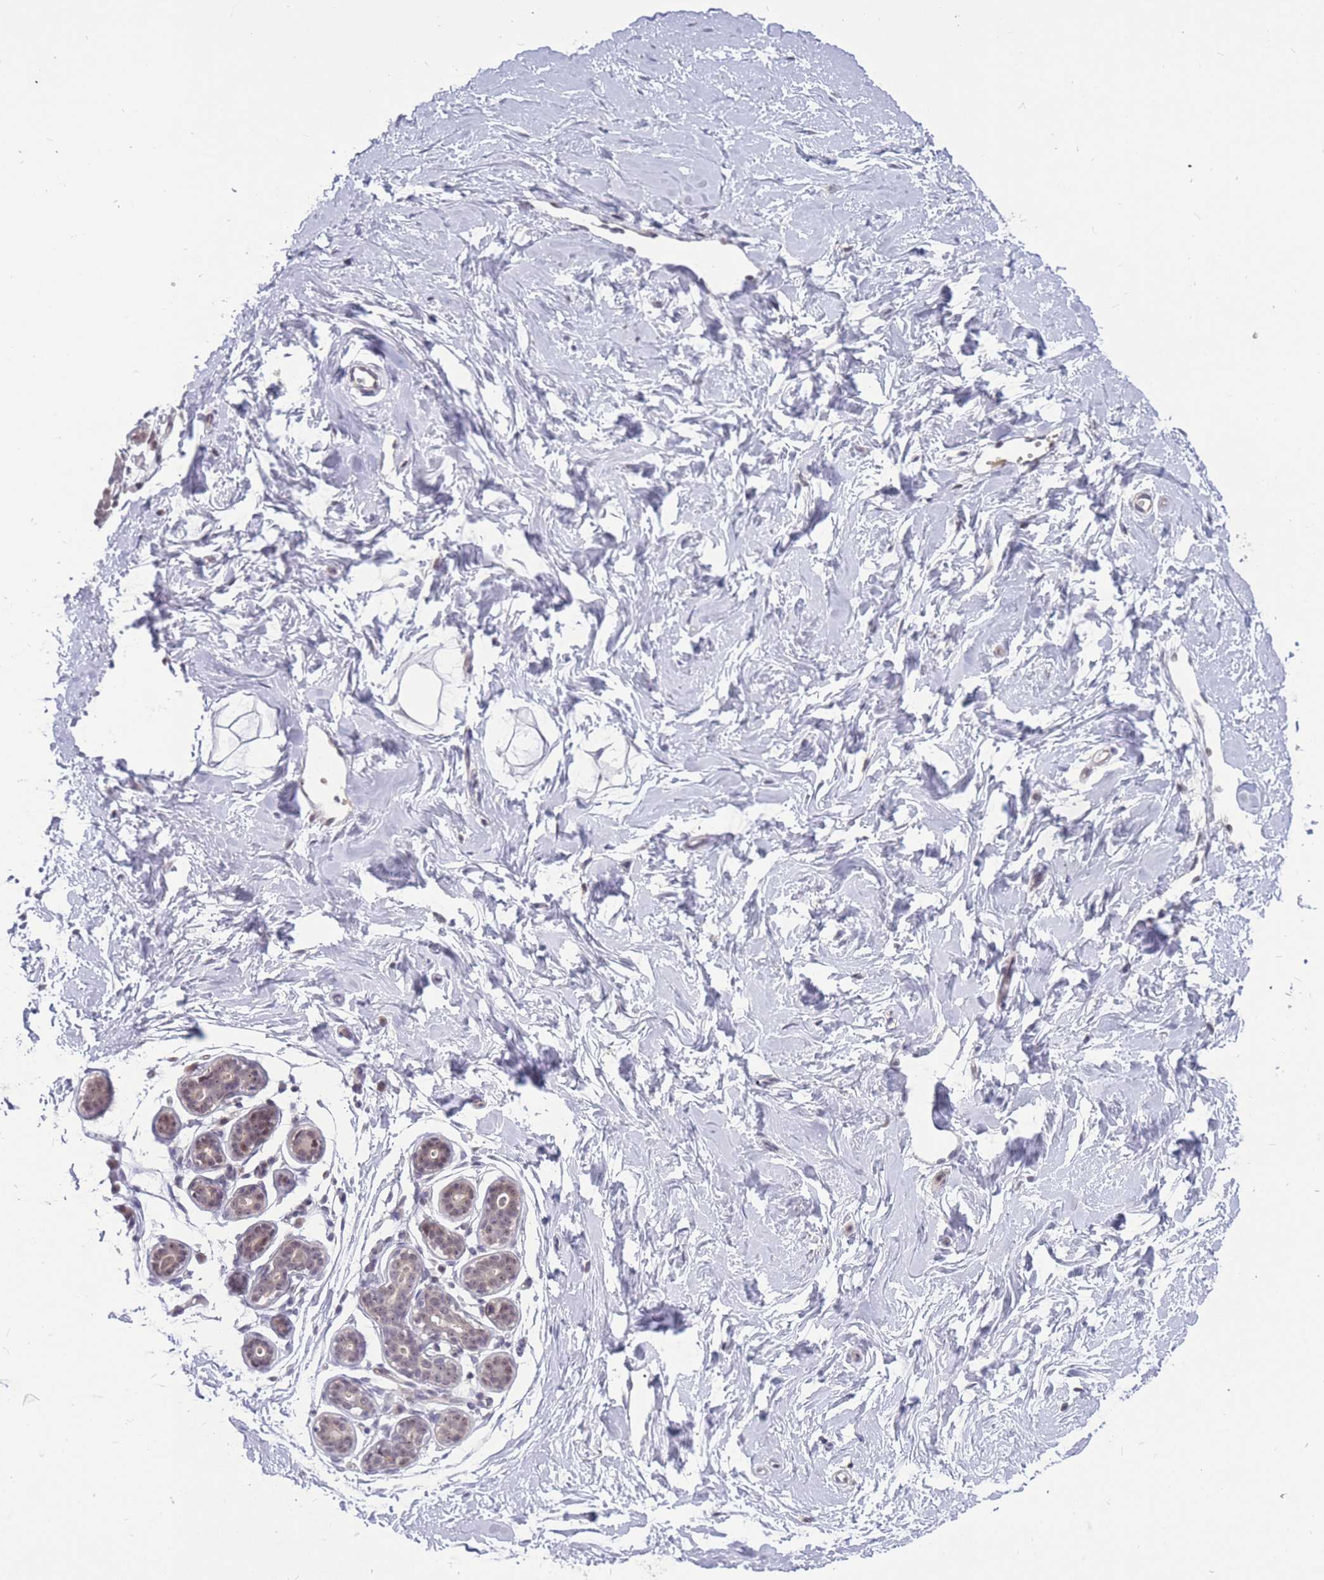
{"staining": {"intensity": "negative", "quantity": "none", "location": "none"}, "tissue": "breast", "cell_type": "Adipocytes", "image_type": "normal", "snomed": [{"axis": "morphology", "description": "Normal tissue, NOS"}, {"axis": "morphology", "description": "Adenoma, NOS"}, {"axis": "topography", "description": "Breast"}], "caption": "DAB immunohistochemical staining of unremarkable human breast shows no significant positivity in adipocytes. (Brightfield microscopy of DAB (3,3'-diaminobenzidine) immunohistochemistry at high magnification).", "gene": "ADD2", "patient": {"sex": "female", "age": 23}}